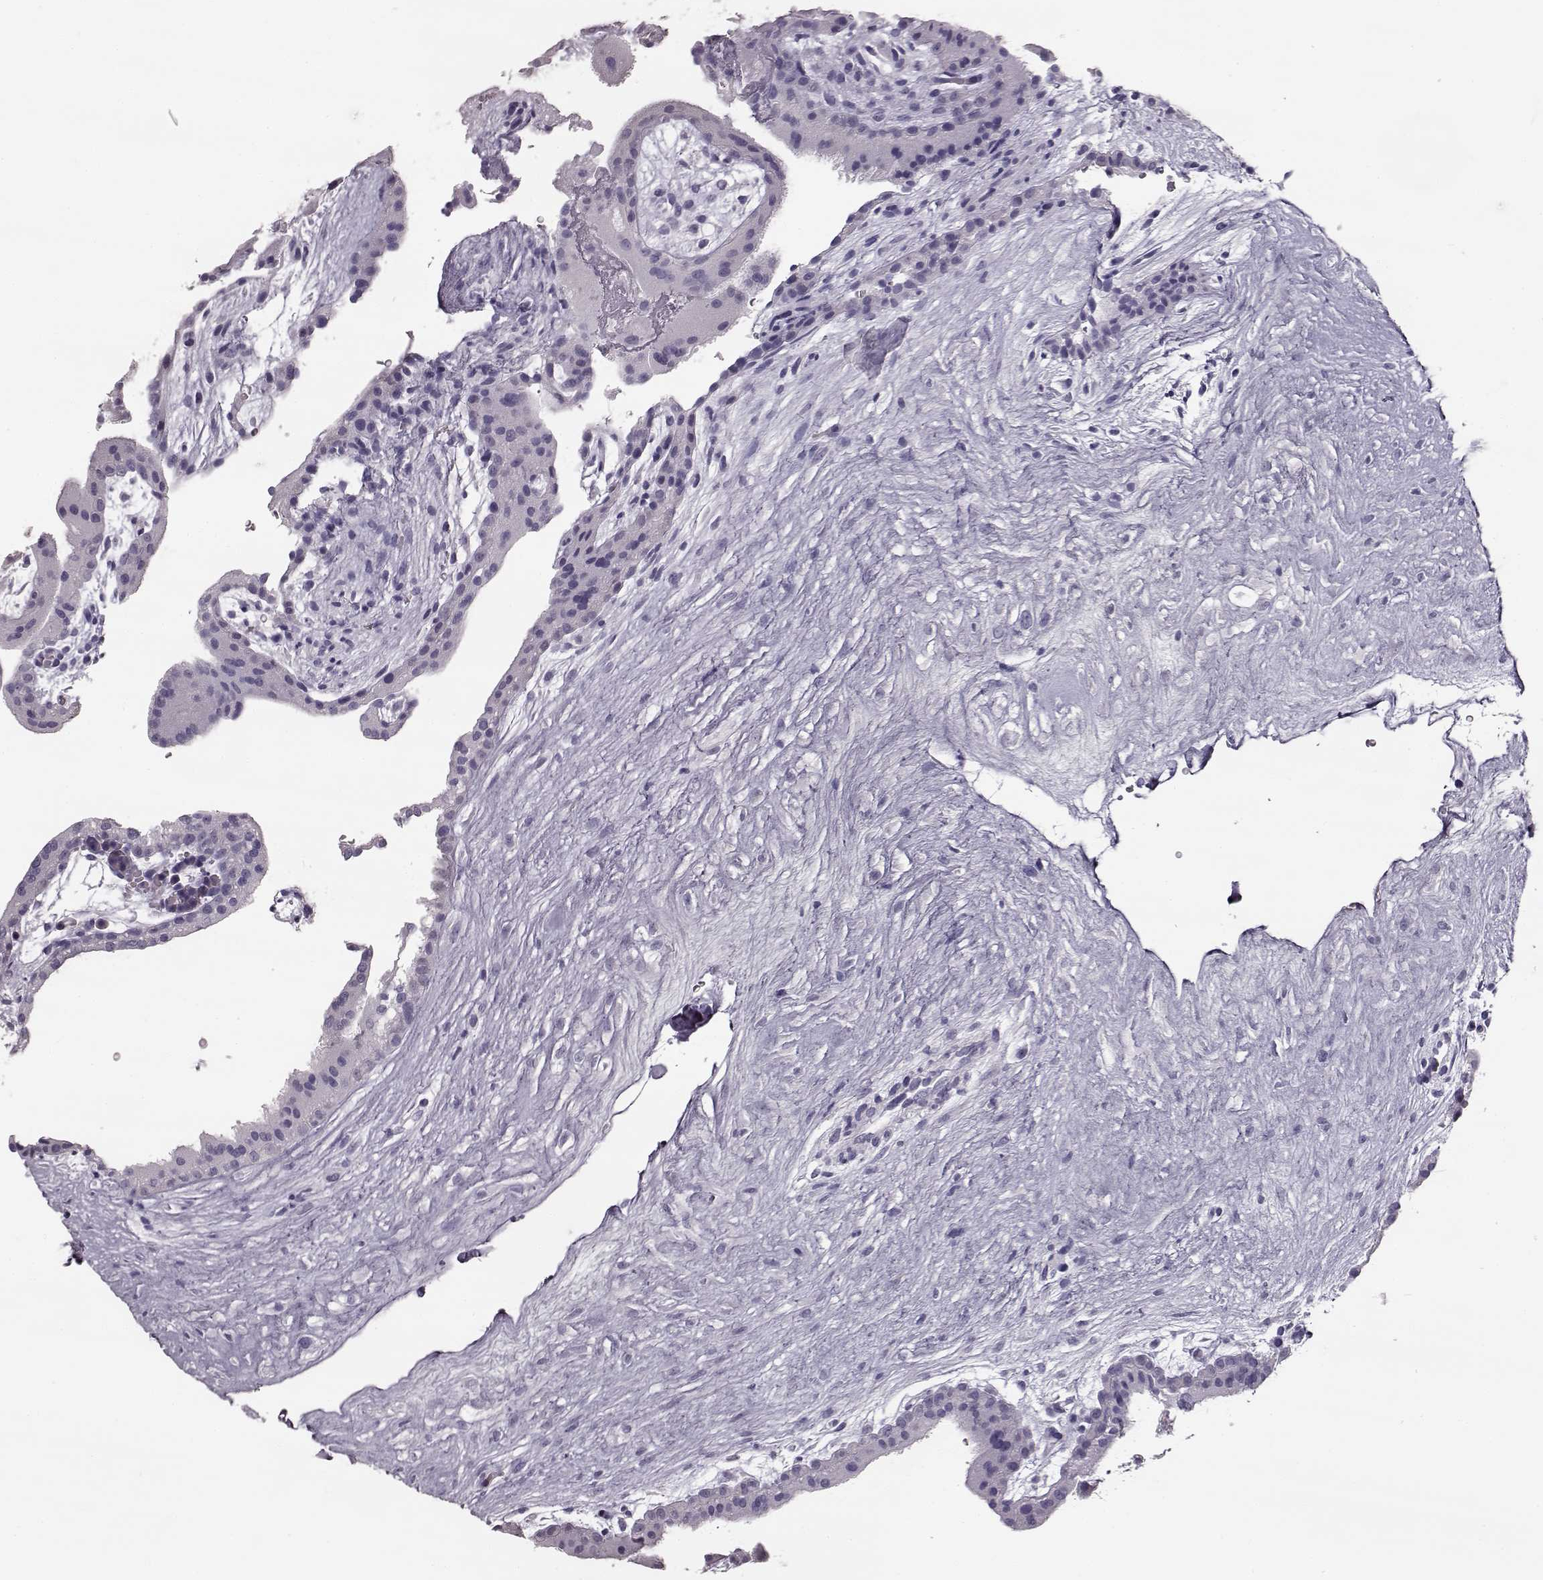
{"staining": {"intensity": "negative", "quantity": "none", "location": "none"}, "tissue": "placenta", "cell_type": "Decidual cells", "image_type": "normal", "snomed": [{"axis": "morphology", "description": "Normal tissue, NOS"}, {"axis": "topography", "description": "Placenta"}], "caption": "The immunohistochemistry (IHC) photomicrograph has no significant positivity in decidual cells of placenta.", "gene": "NPTXR", "patient": {"sex": "female", "age": 19}}